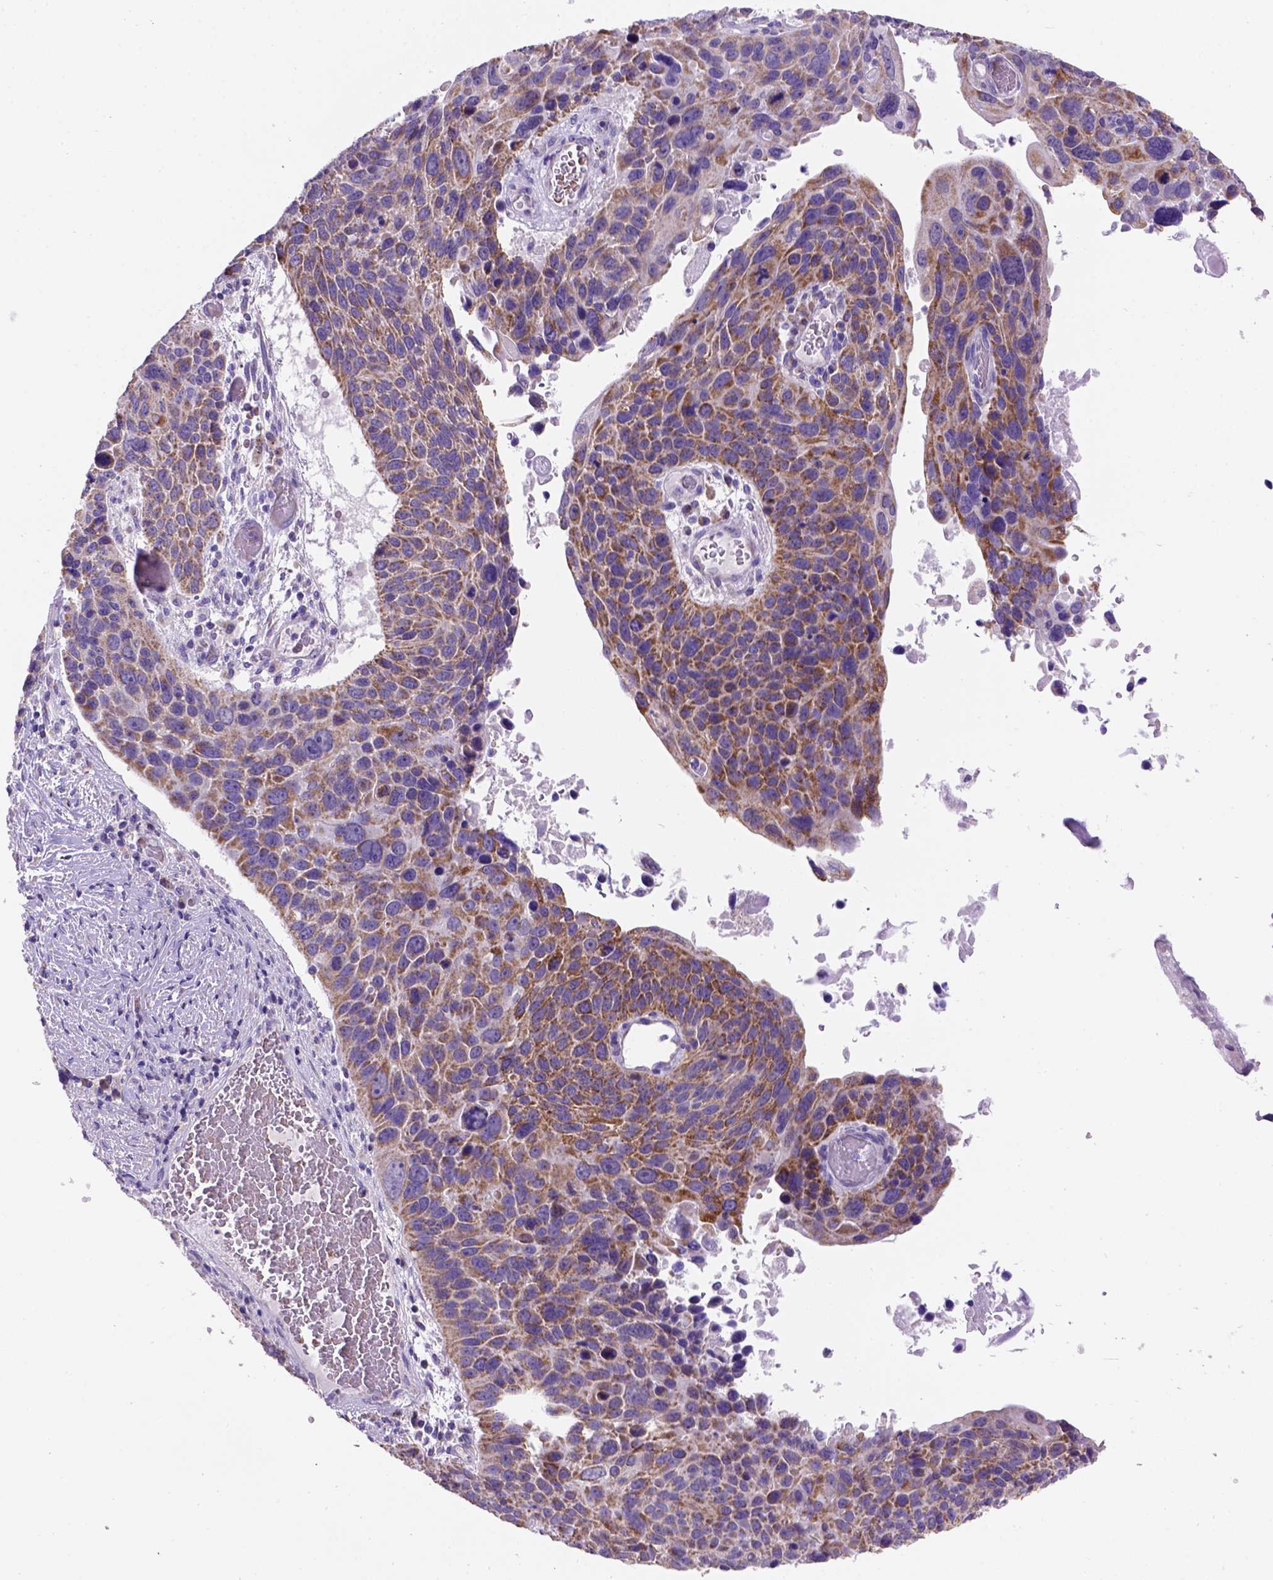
{"staining": {"intensity": "moderate", "quantity": ">75%", "location": "cytoplasmic/membranous"}, "tissue": "lung cancer", "cell_type": "Tumor cells", "image_type": "cancer", "snomed": [{"axis": "morphology", "description": "Squamous cell carcinoma, NOS"}, {"axis": "topography", "description": "Lung"}], "caption": "Immunohistochemistry micrograph of human lung squamous cell carcinoma stained for a protein (brown), which exhibits medium levels of moderate cytoplasmic/membranous staining in about >75% of tumor cells.", "gene": "L2HGDH", "patient": {"sex": "male", "age": 68}}